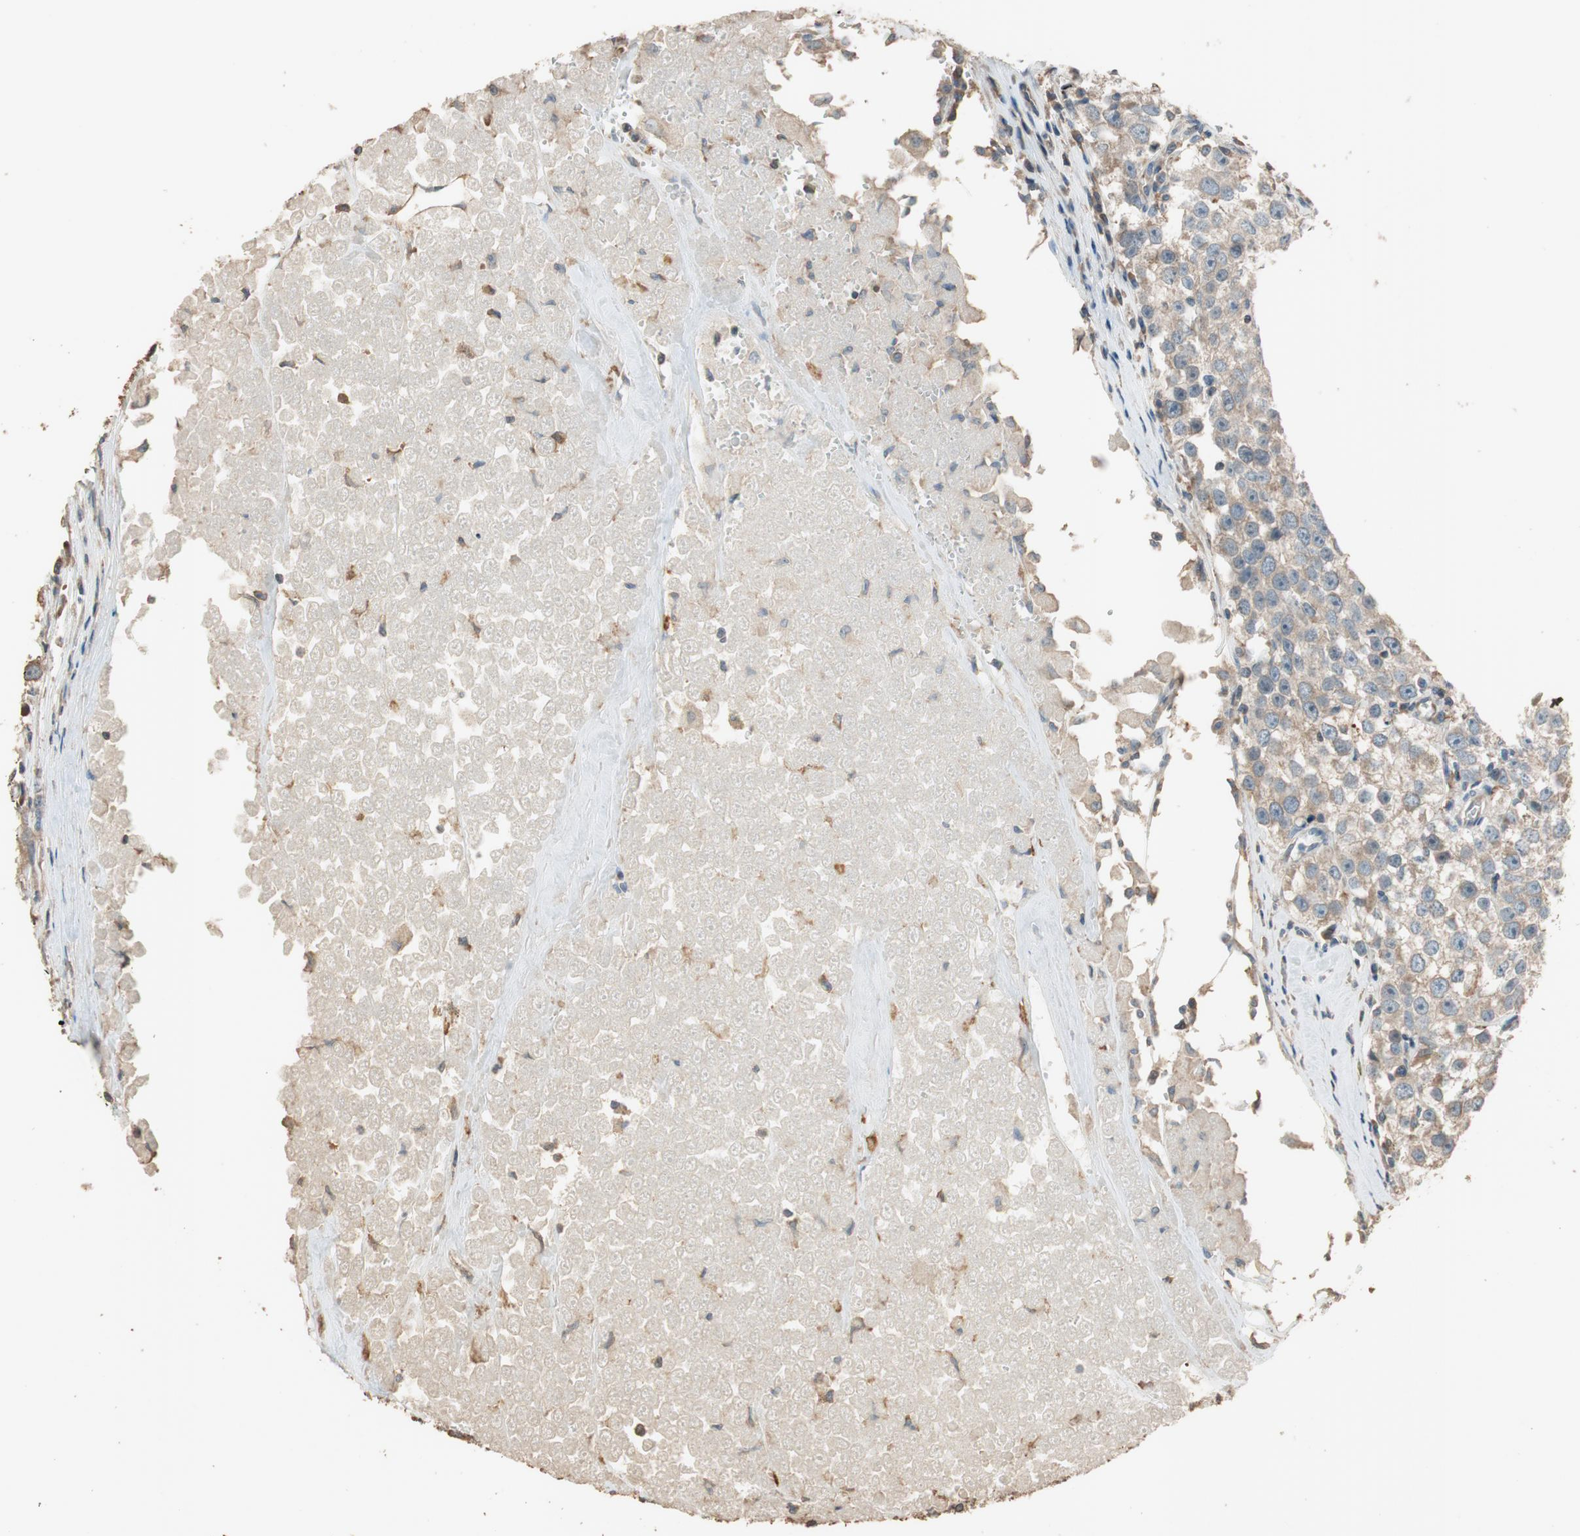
{"staining": {"intensity": "weak", "quantity": ">75%", "location": "cytoplasmic/membranous"}, "tissue": "testis cancer", "cell_type": "Tumor cells", "image_type": "cancer", "snomed": [{"axis": "morphology", "description": "Seminoma, NOS"}, {"axis": "morphology", "description": "Carcinoma, Embryonal, NOS"}, {"axis": "topography", "description": "Testis"}], "caption": "Testis embryonal carcinoma tissue reveals weak cytoplasmic/membranous positivity in approximately >75% of tumor cells, visualized by immunohistochemistry. (Brightfield microscopy of DAB IHC at high magnification).", "gene": "MST1R", "patient": {"sex": "male", "age": 52}}